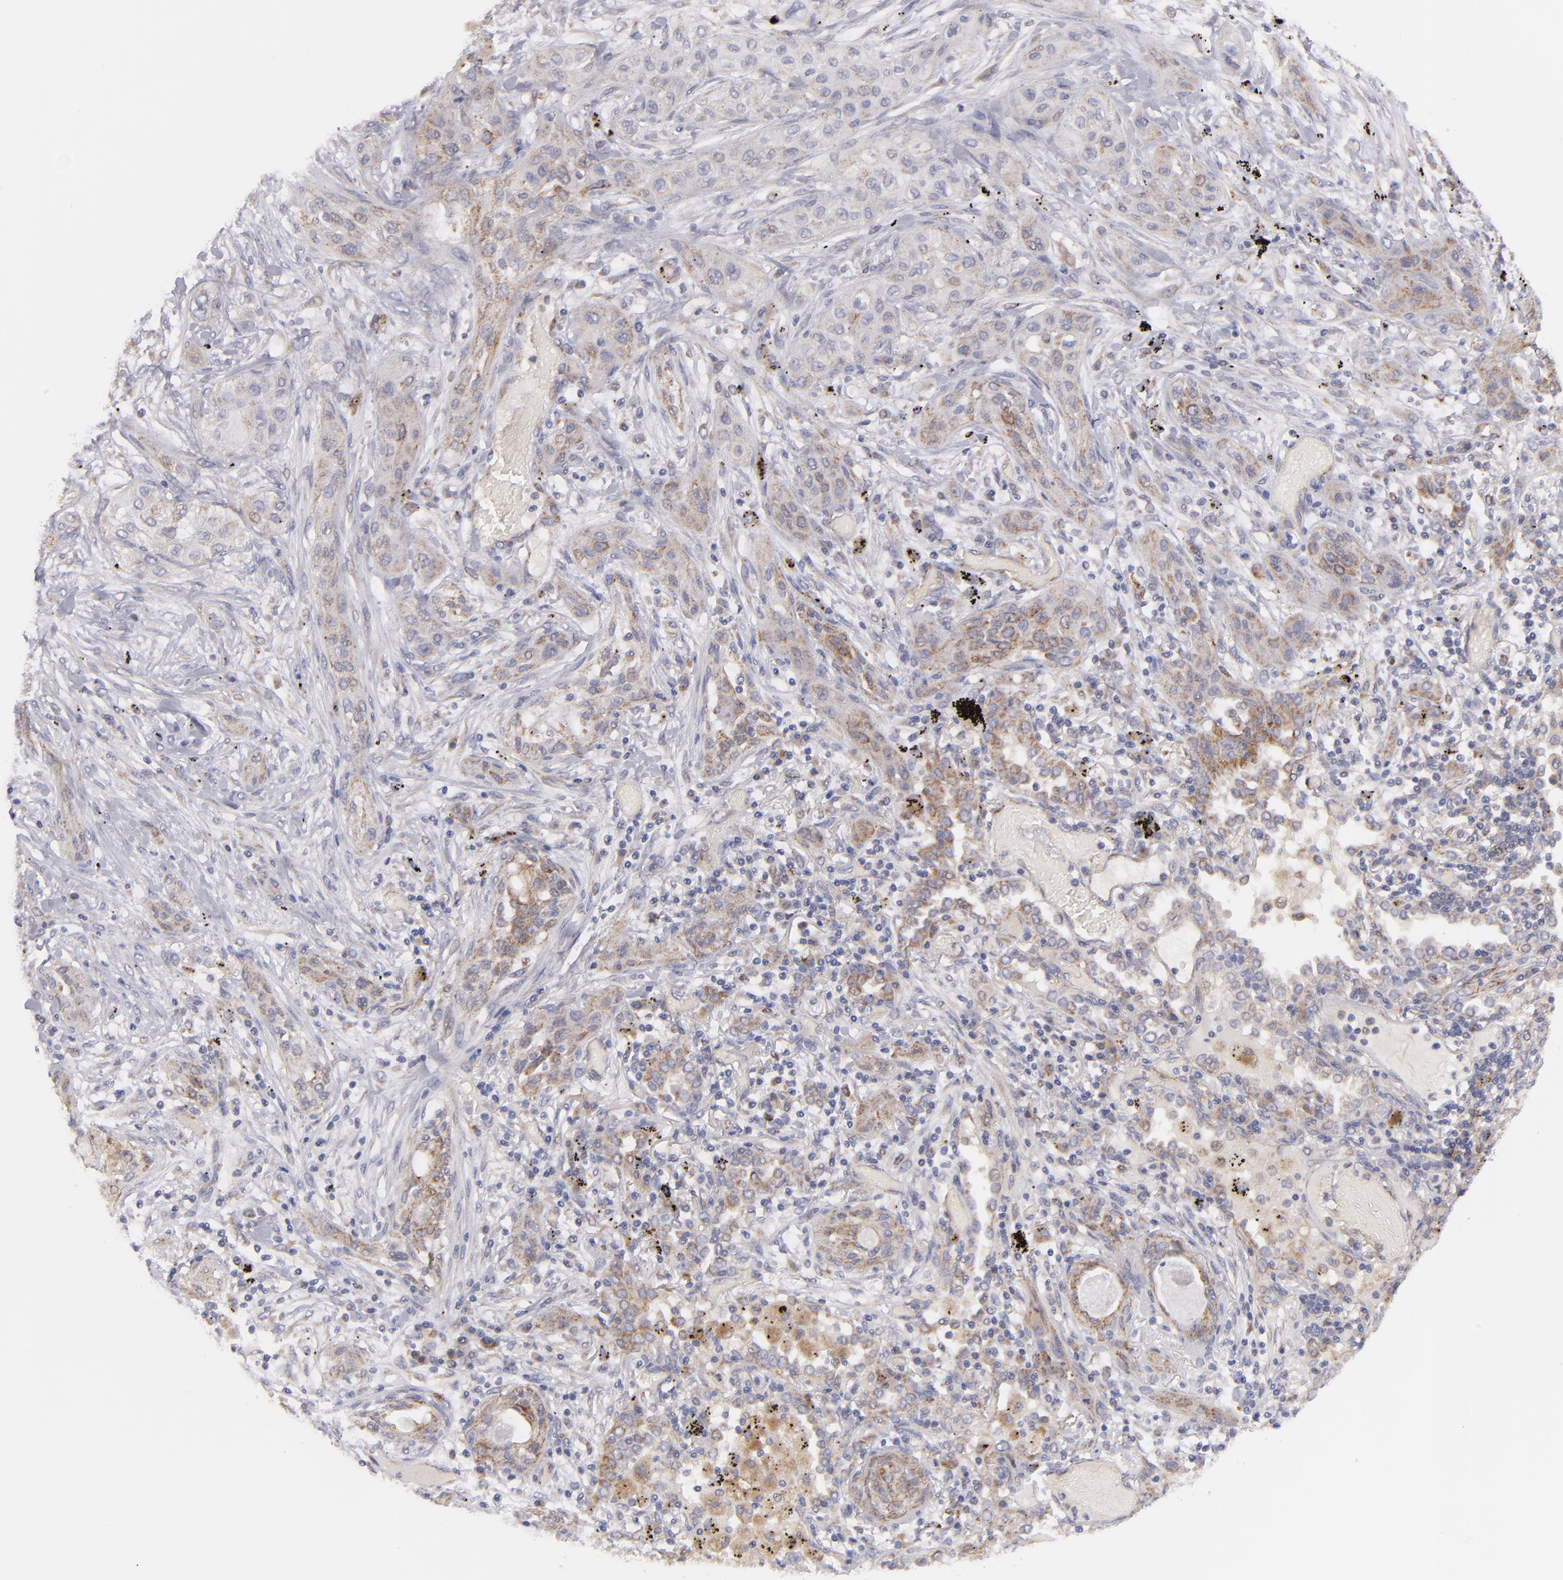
{"staining": {"intensity": "weak", "quantity": ">75%", "location": "cytoplasmic/membranous"}, "tissue": "lung cancer", "cell_type": "Tumor cells", "image_type": "cancer", "snomed": [{"axis": "morphology", "description": "Squamous cell carcinoma, NOS"}, {"axis": "topography", "description": "Lung"}], "caption": "This micrograph demonstrates lung cancer (squamous cell carcinoma) stained with IHC to label a protein in brown. The cytoplasmic/membranous of tumor cells show weak positivity for the protein. Nuclei are counter-stained blue.", "gene": "HCCS", "patient": {"sex": "female", "age": 47}}